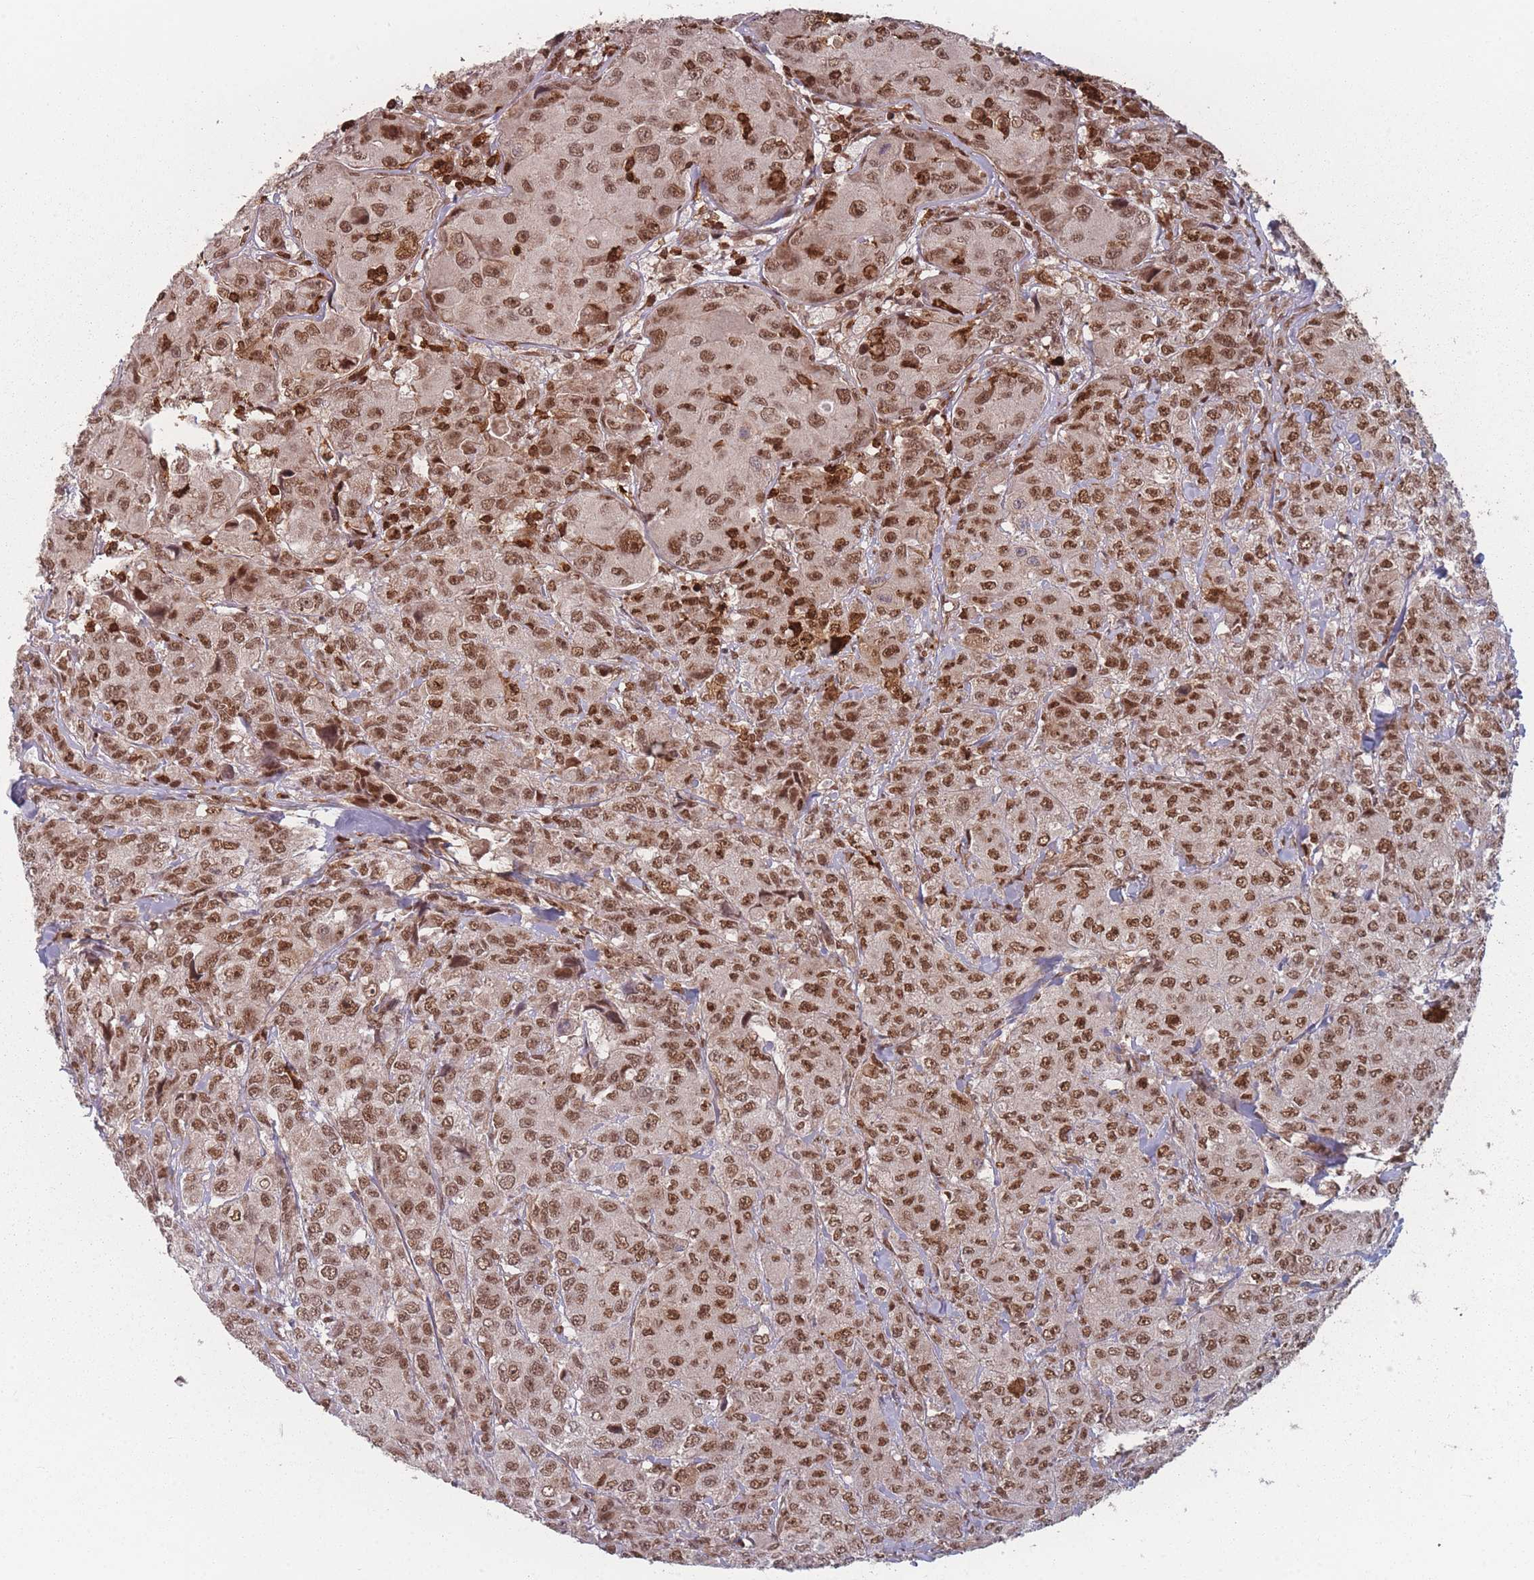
{"staining": {"intensity": "moderate", "quantity": ">75%", "location": "nuclear"}, "tissue": "breast cancer", "cell_type": "Tumor cells", "image_type": "cancer", "snomed": [{"axis": "morphology", "description": "Duct carcinoma"}, {"axis": "topography", "description": "Breast"}], "caption": "Intraductal carcinoma (breast) stained with DAB (3,3'-diaminobenzidine) IHC exhibits medium levels of moderate nuclear expression in approximately >75% of tumor cells.", "gene": "WDR55", "patient": {"sex": "female", "age": 43}}